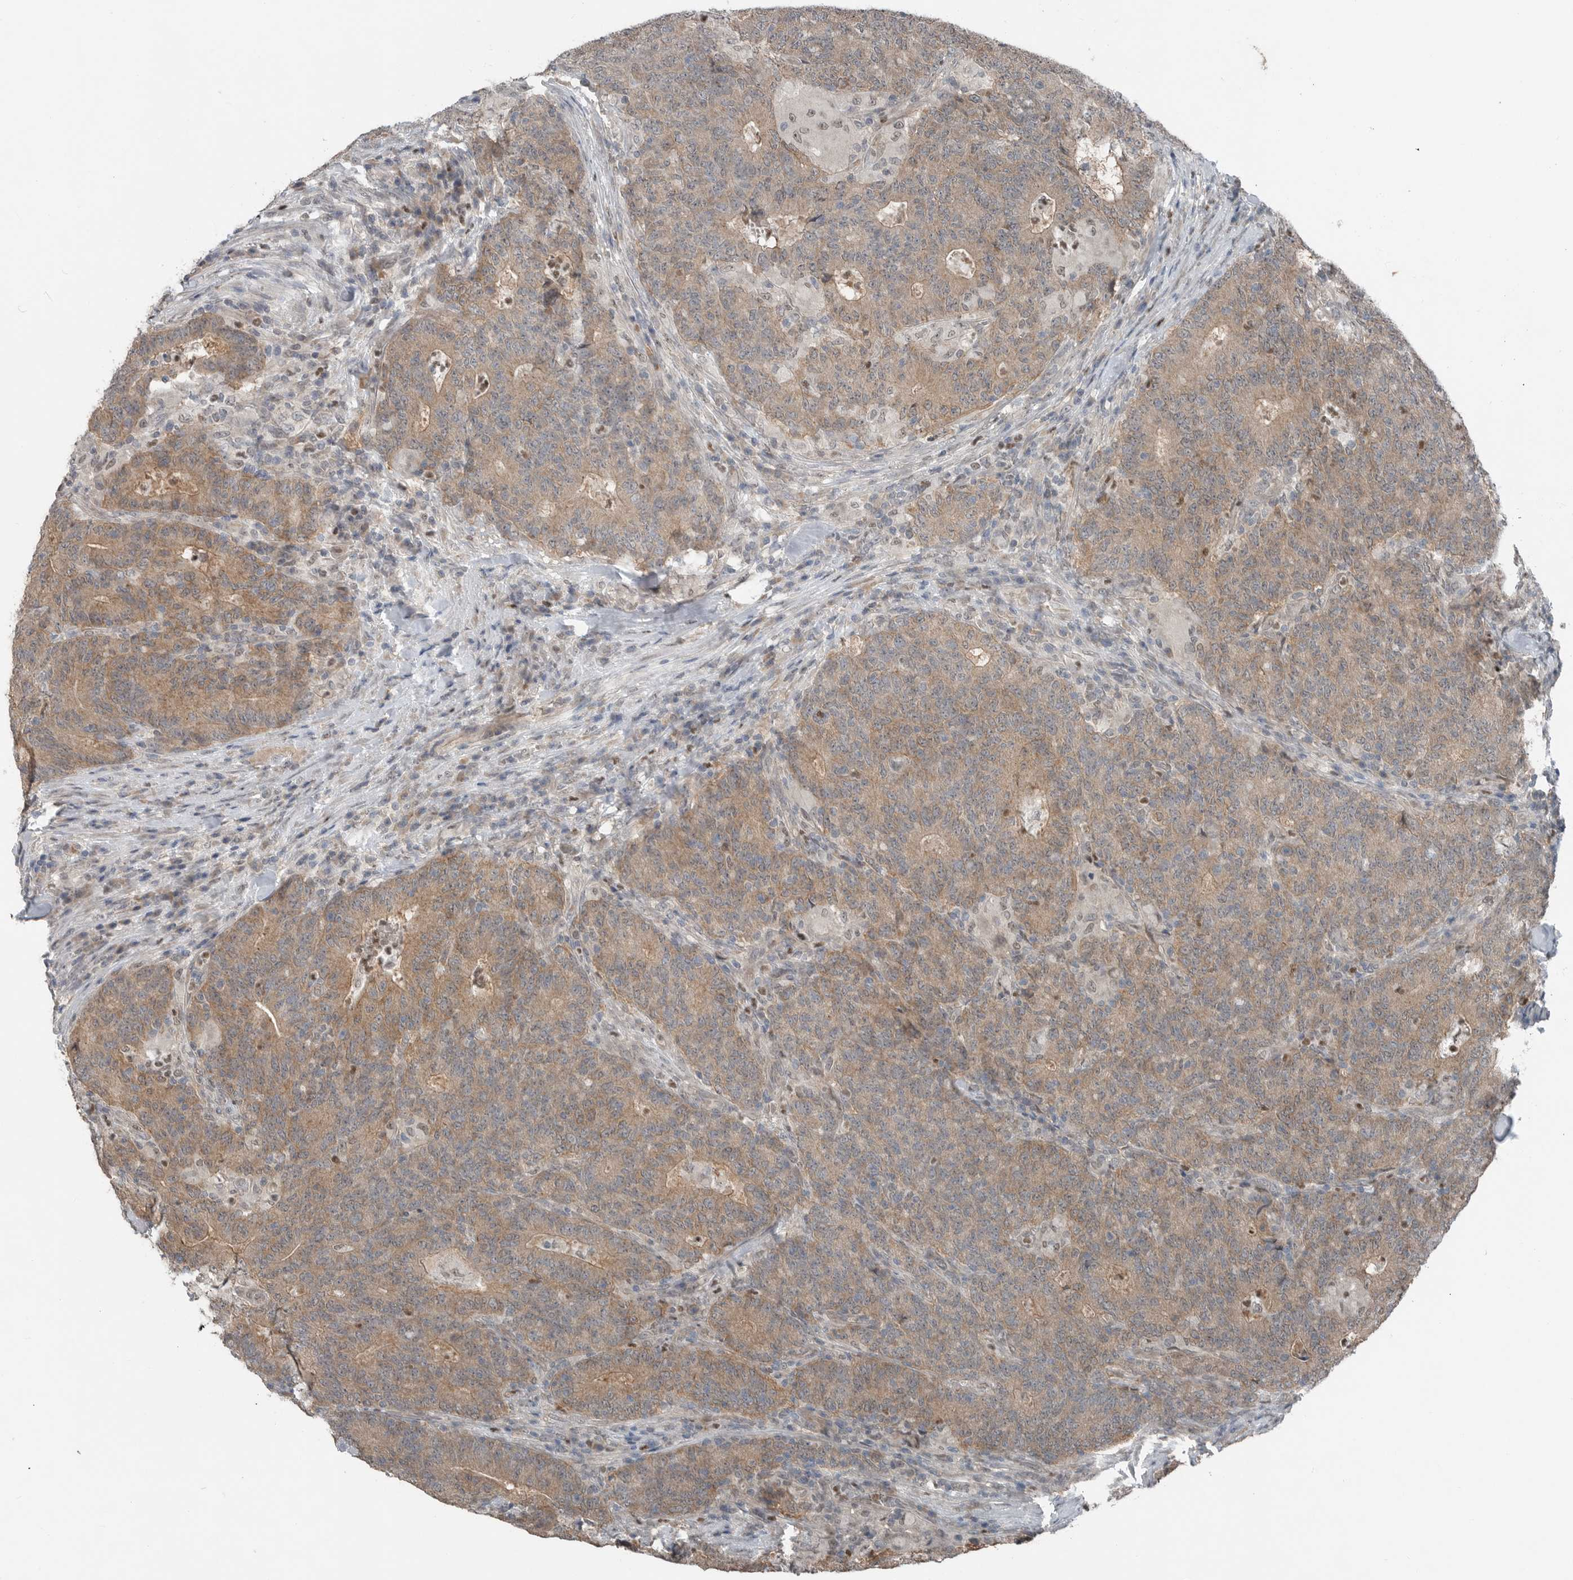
{"staining": {"intensity": "moderate", "quantity": ">75%", "location": "cytoplasmic/membranous"}, "tissue": "colorectal cancer", "cell_type": "Tumor cells", "image_type": "cancer", "snomed": [{"axis": "morphology", "description": "Normal tissue, NOS"}, {"axis": "morphology", "description": "Adenocarcinoma, NOS"}, {"axis": "topography", "description": "Colon"}], "caption": "Colorectal adenocarcinoma tissue reveals moderate cytoplasmic/membranous staining in about >75% of tumor cells, visualized by immunohistochemistry.", "gene": "MFAP3L", "patient": {"sex": "female", "age": 75}}